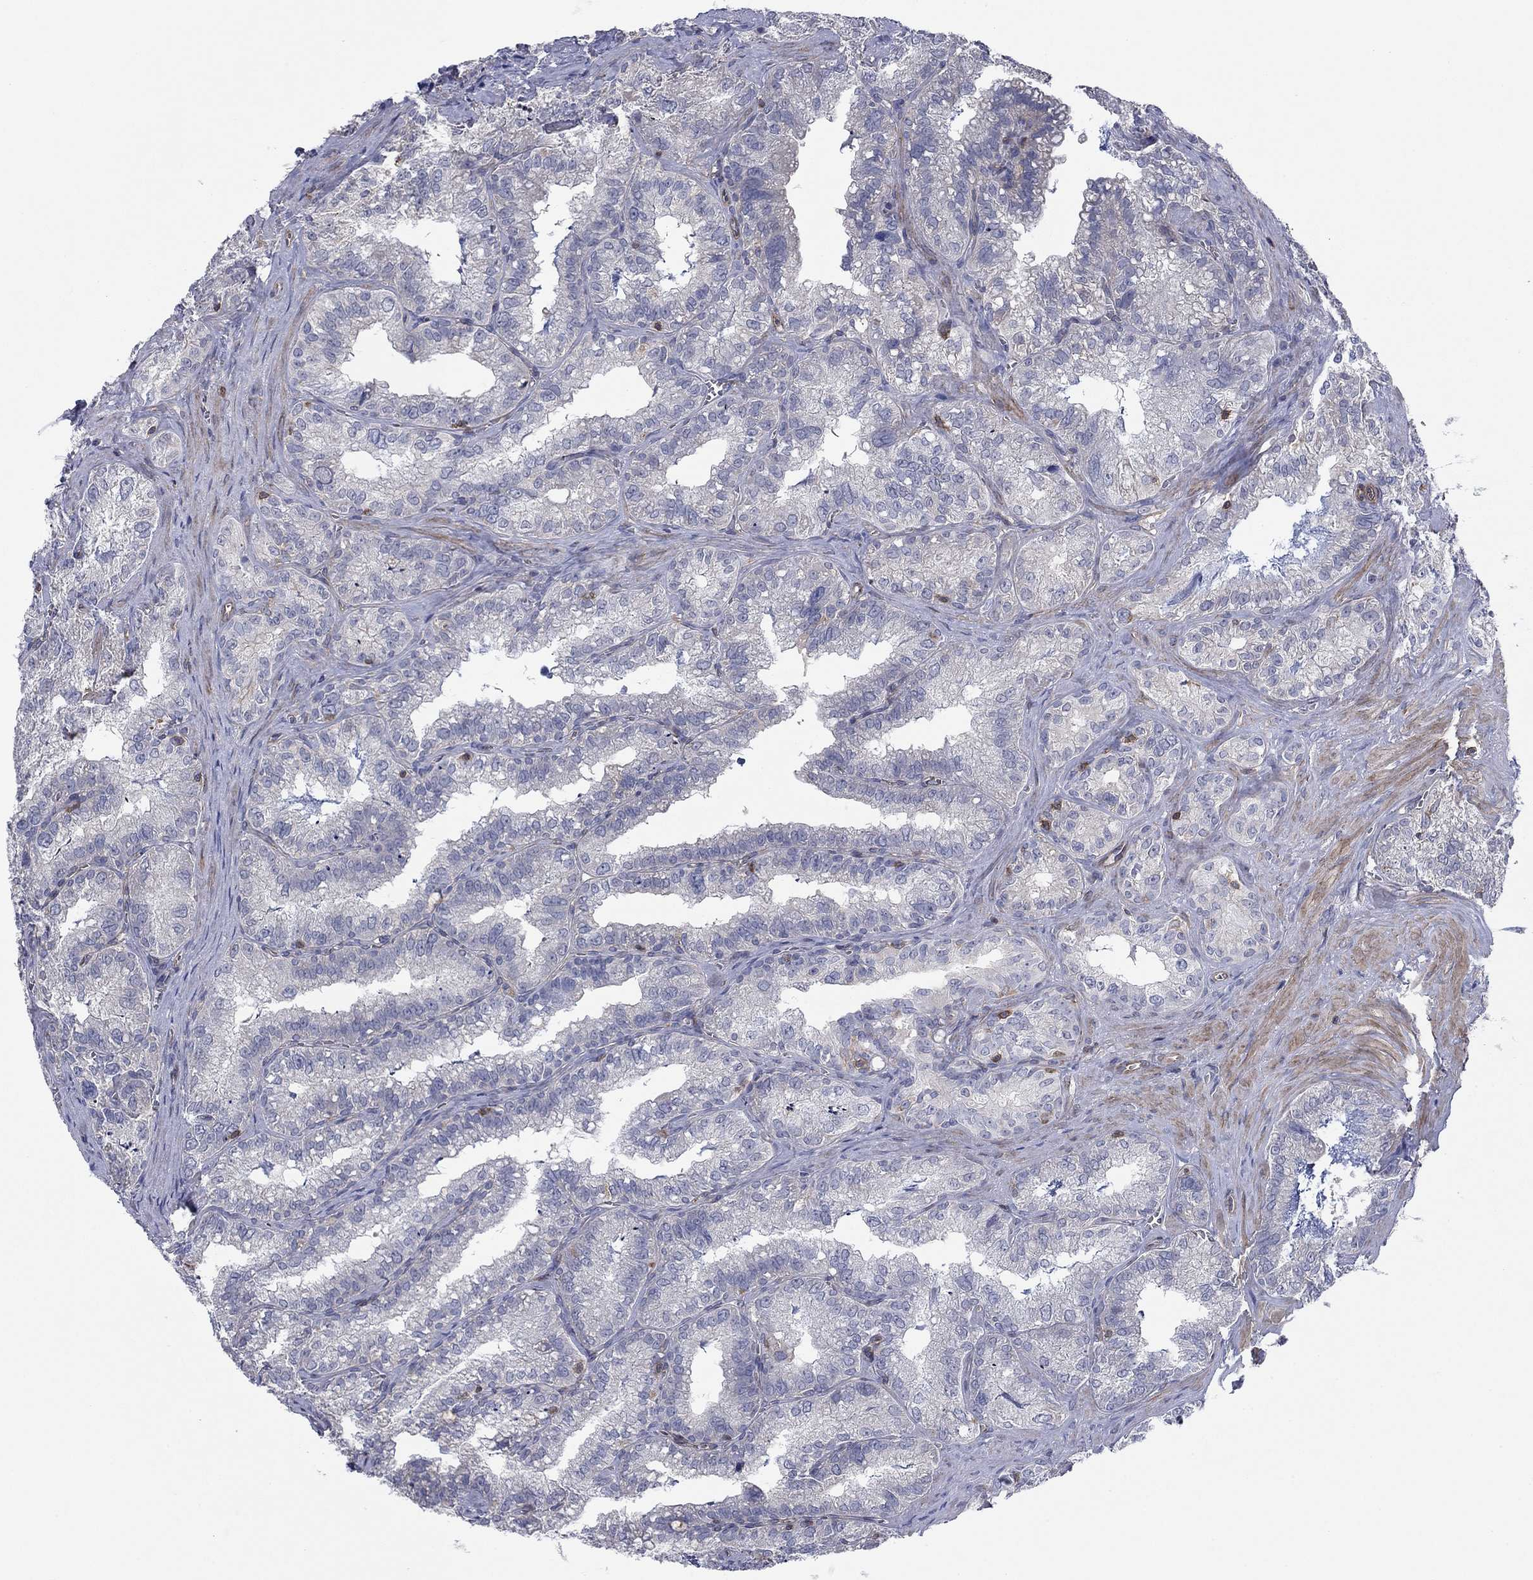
{"staining": {"intensity": "negative", "quantity": "none", "location": "none"}, "tissue": "seminal vesicle", "cell_type": "Glandular cells", "image_type": "normal", "snomed": [{"axis": "morphology", "description": "Normal tissue, NOS"}, {"axis": "topography", "description": "Seminal veicle"}], "caption": "The IHC image has no significant expression in glandular cells of seminal vesicle. Nuclei are stained in blue.", "gene": "PSD4", "patient": {"sex": "male", "age": 57}}